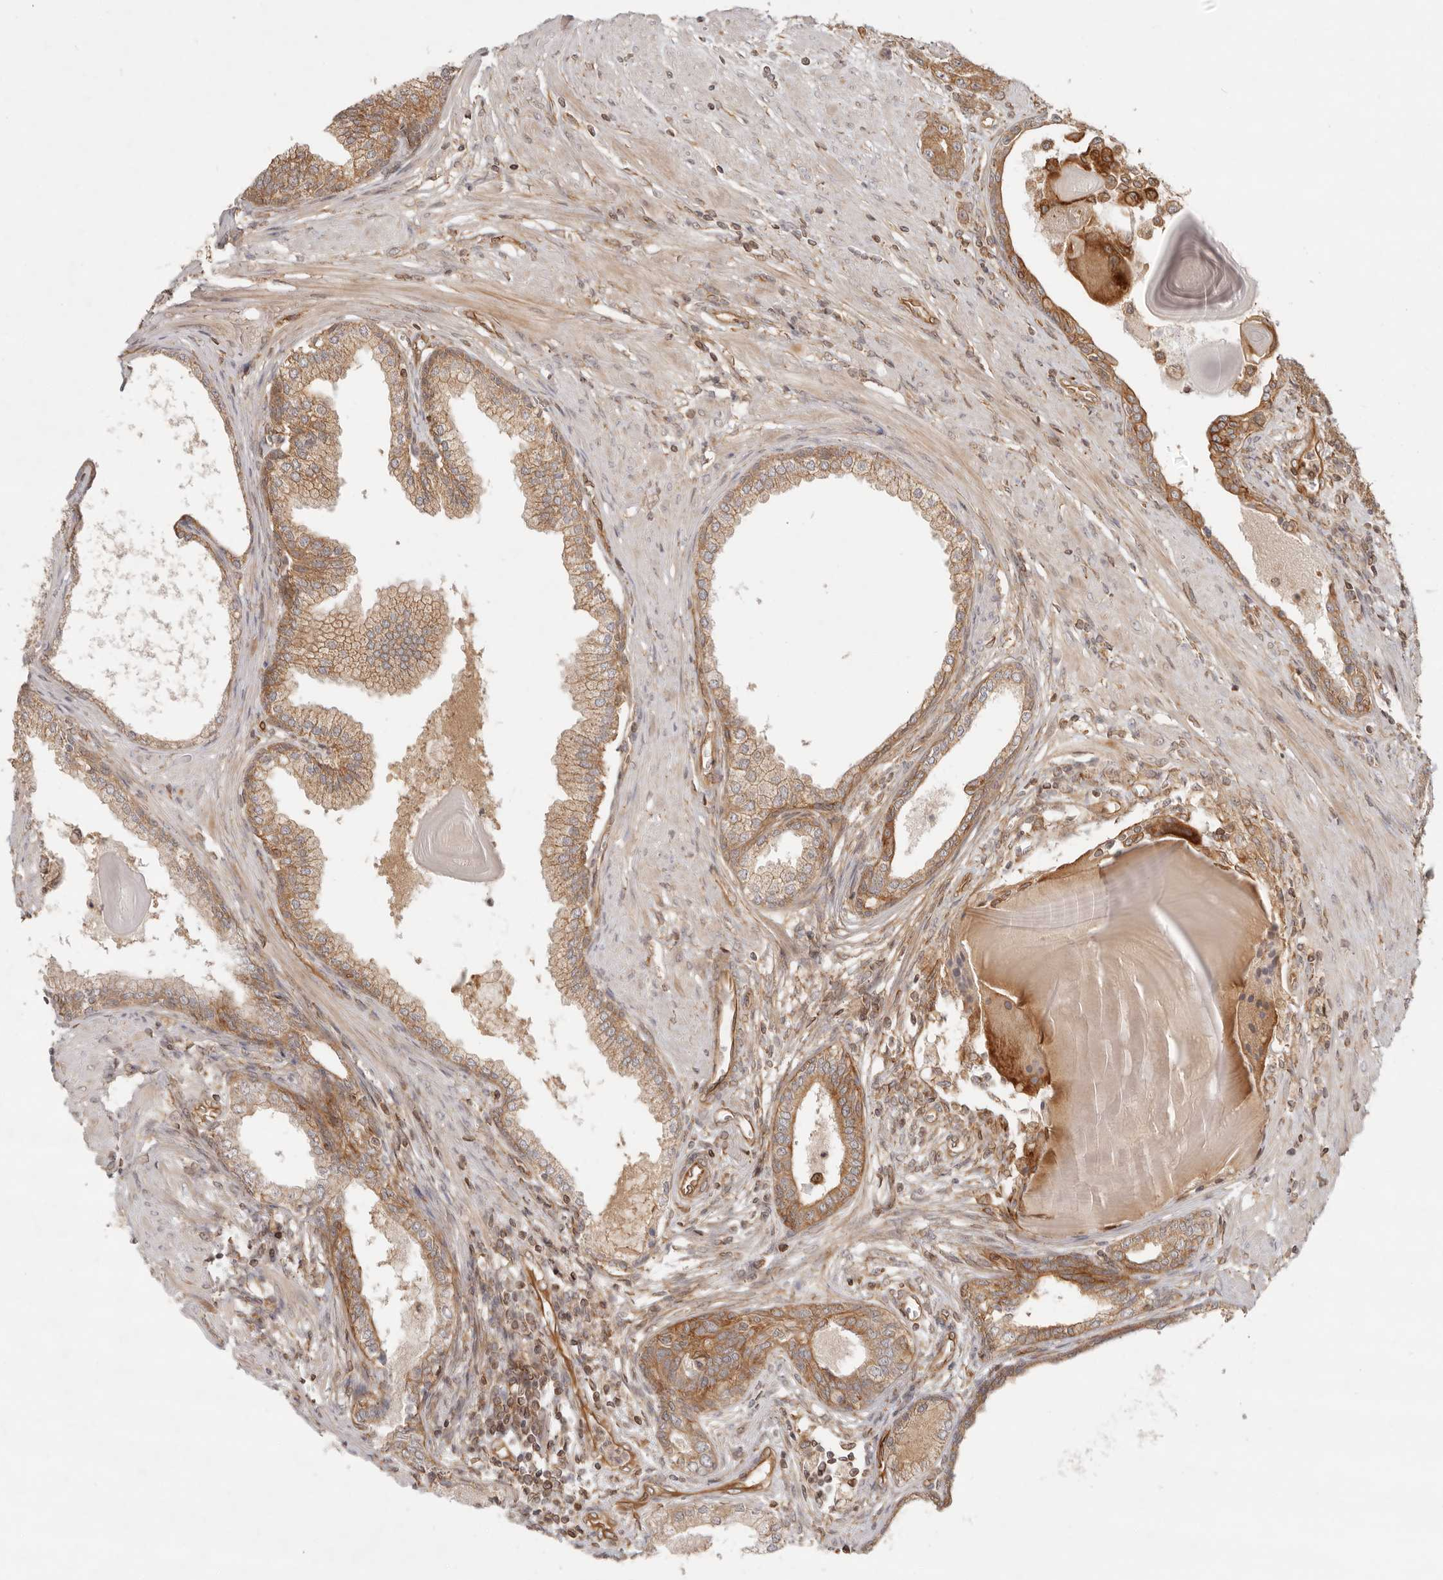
{"staining": {"intensity": "moderate", "quantity": ">75%", "location": "cytoplasmic/membranous"}, "tissue": "prostate cancer", "cell_type": "Tumor cells", "image_type": "cancer", "snomed": [{"axis": "morphology", "description": "Adenocarcinoma, High grade"}, {"axis": "topography", "description": "Prostate"}], "caption": "A brown stain shows moderate cytoplasmic/membranous staining of a protein in high-grade adenocarcinoma (prostate) tumor cells. The staining was performed using DAB (3,3'-diaminobenzidine) to visualize the protein expression in brown, while the nuclei were stained in blue with hematoxylin (Magnification: 20x).", "gene": "UFSP1", "patient": {"sex": "male", "age": 62}}